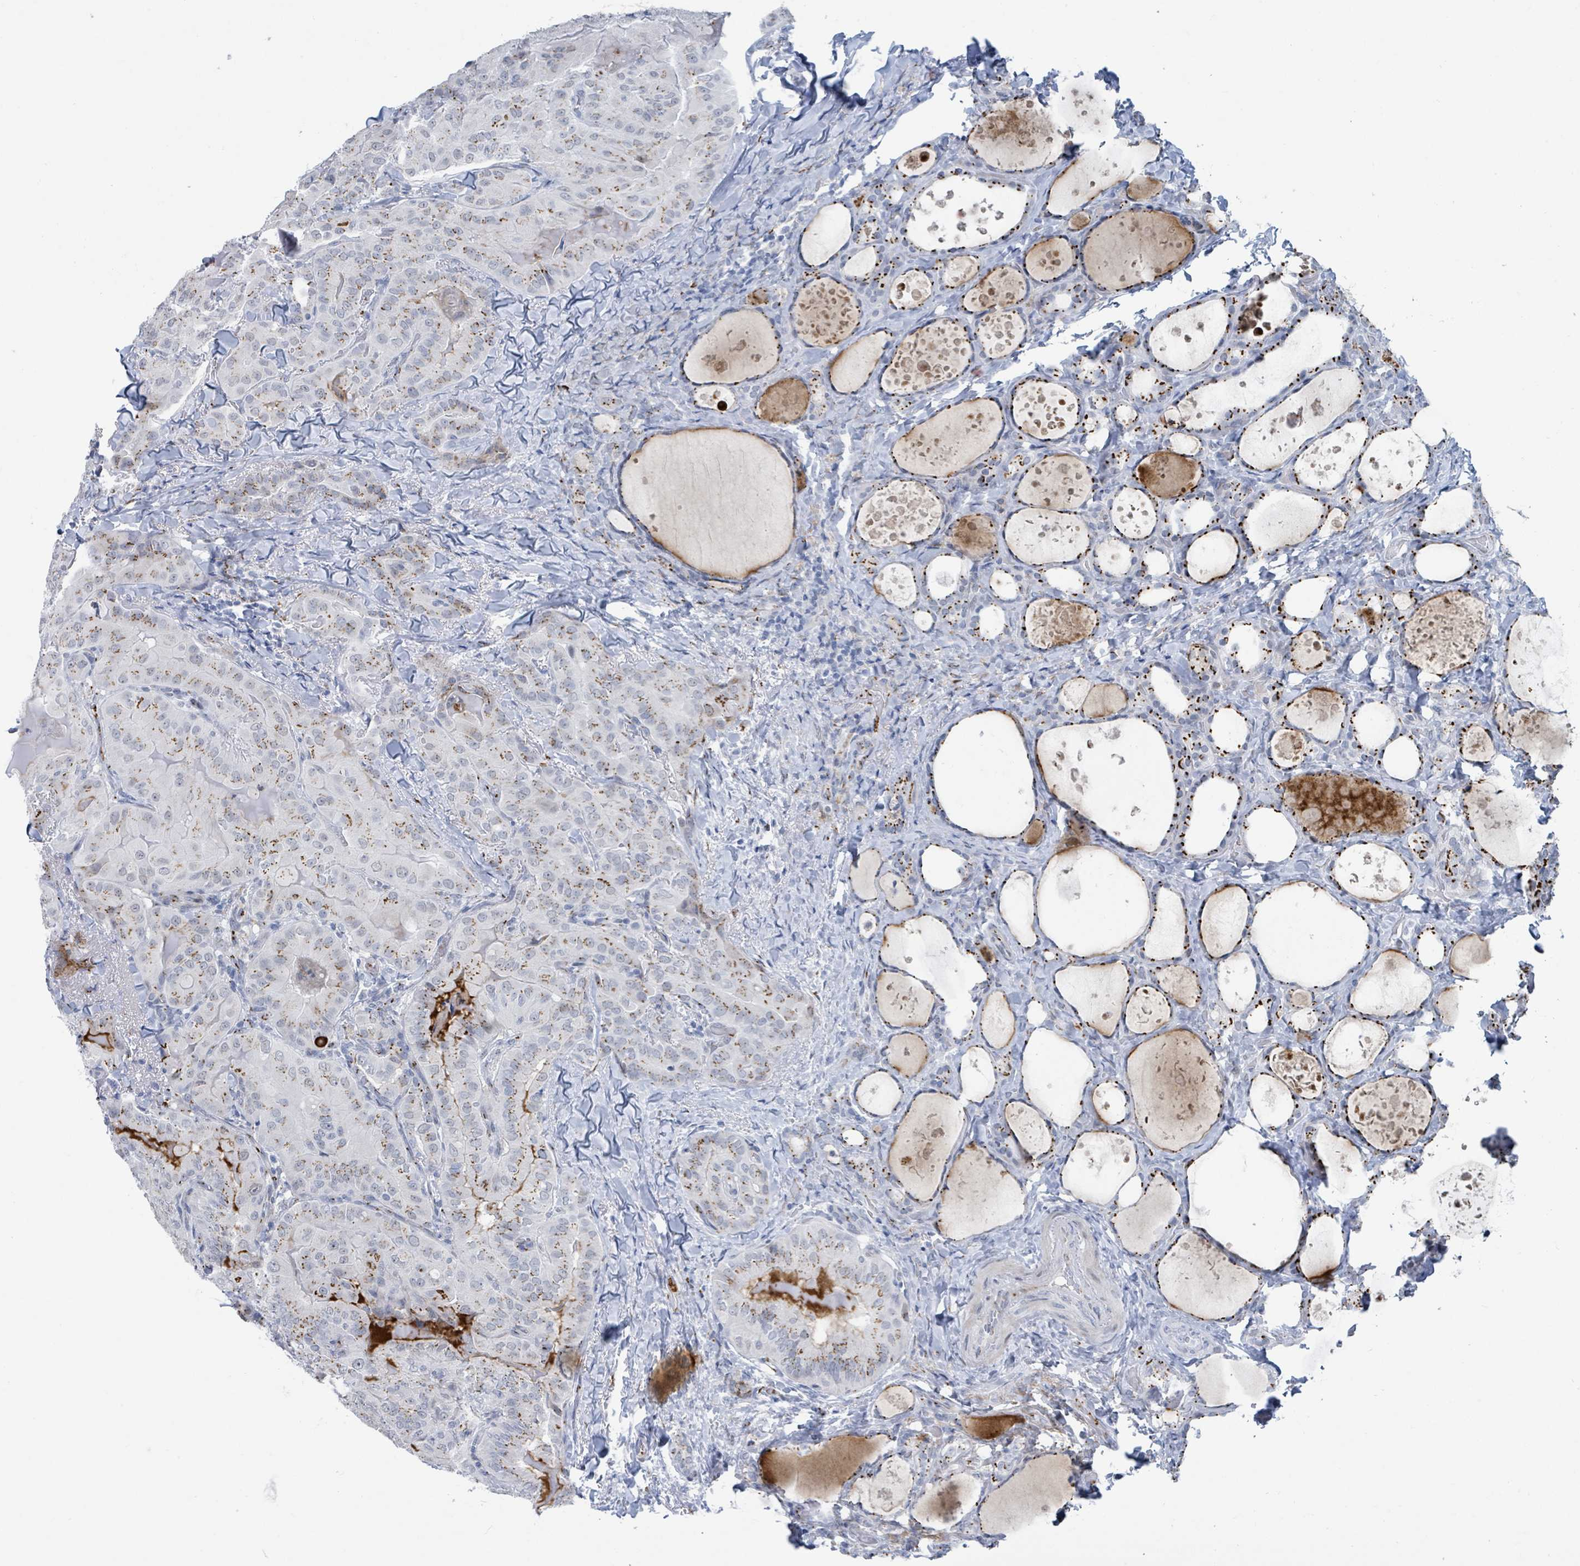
{"staining": {"intensity": "moderate", "quantity": "<25%", "location": "cytoplasmic/membranous"}, "tissue": "thyroid cancer", "cell_type": "Tumor cells", "image_type": "cancer", "snomed": [{"axis": "morphology", "description": "Papillary adenocarcinoma, NOS"}, {"axis": "topography", "description": "Thyroid gland"}], "caption": "Tumor cells show low levels of moderate cytoplasmic/membranous expression in about <25% of cells in papillary adenocarcinoma (thyroid).", "gene": "DCAF5", "patient": {"sex": "female", "age": 68}}